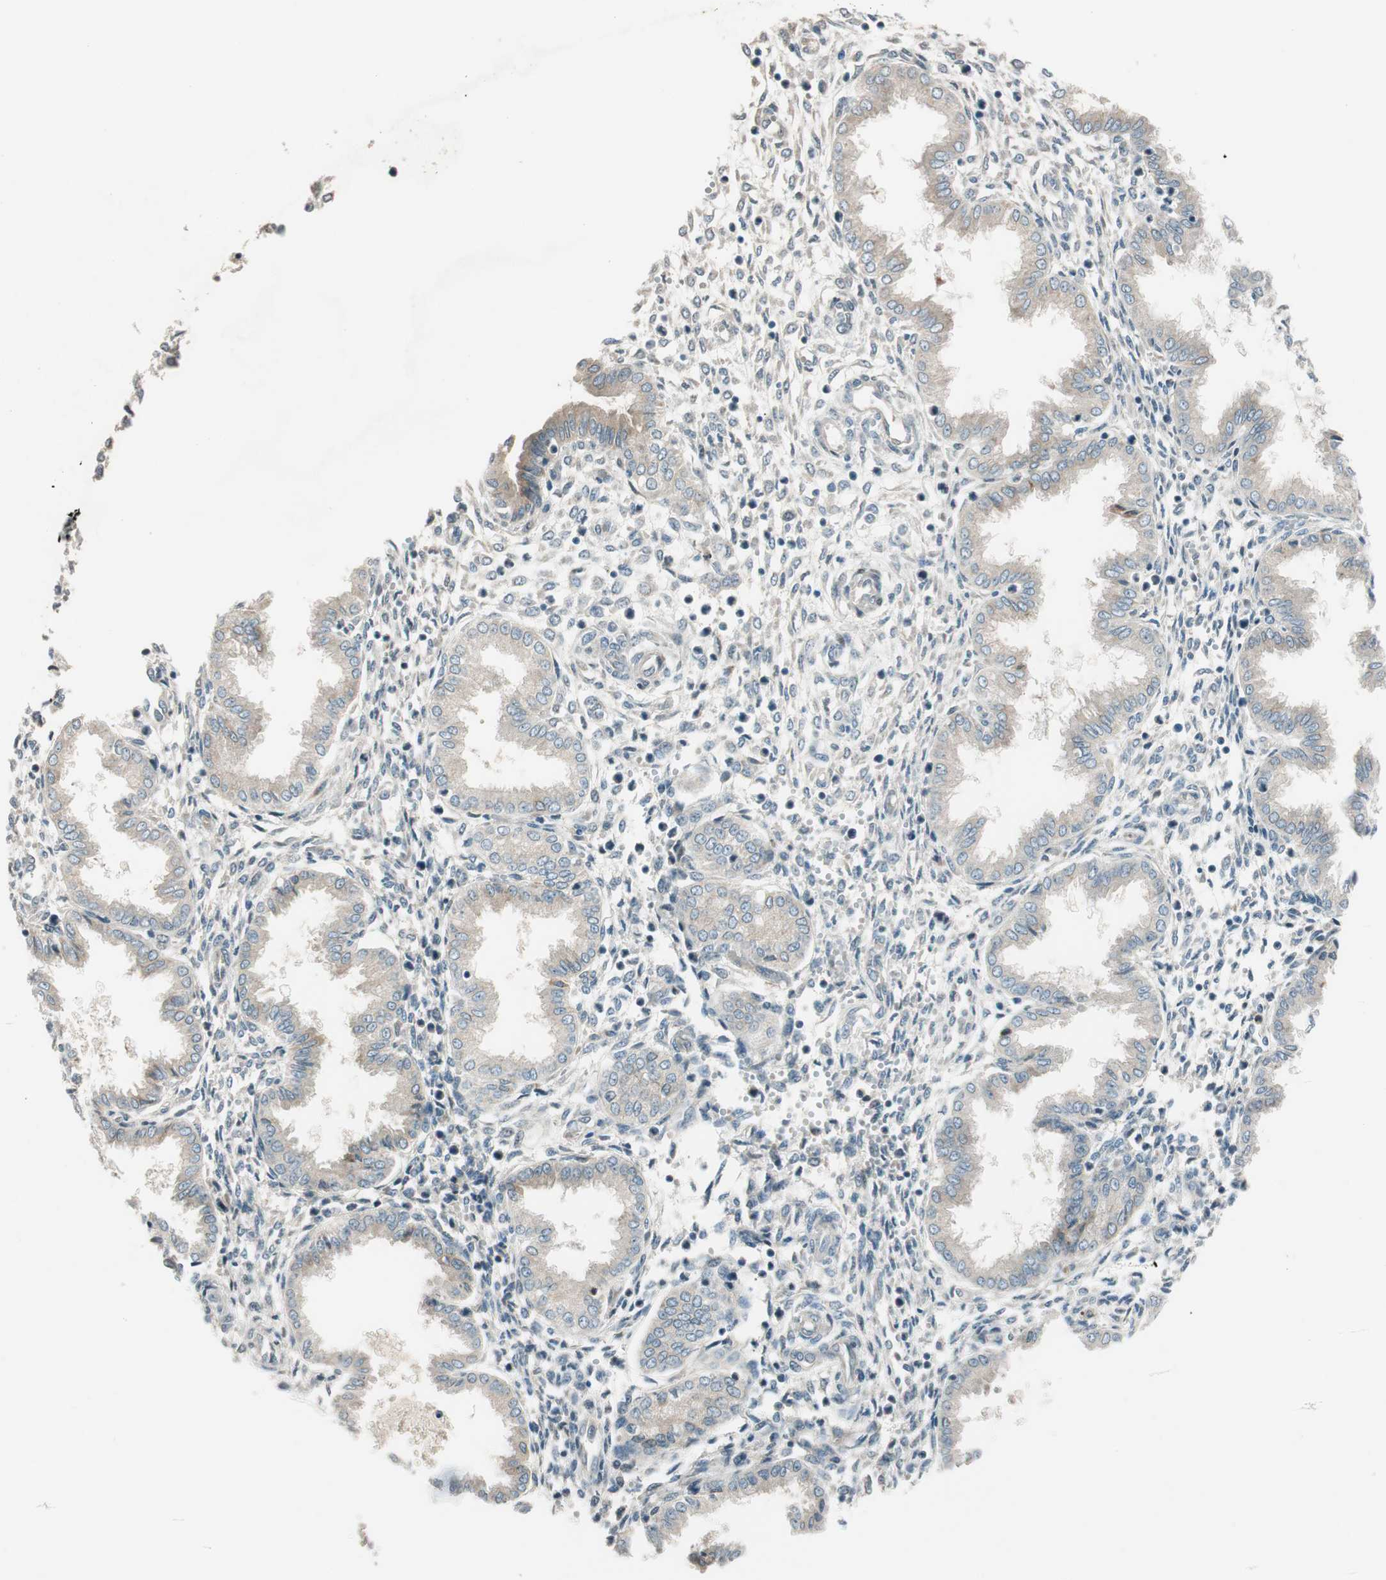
{"staining": {"intensity": "weak", "quantity": "<25%", "location": "cytoplasmic/membranous"}, "tissue": "endometrium", "cell_type": "Cells in endometrial stroma", "image_type": "normal", "snomed": [{"axis": "morphology", "description": "Normal tissue, NOS"}, {"axis": "topography", "description": "Endometrium"}], "caption": "The IHC histopathology image has no significant positivity in cells in endometrial stroma of endometrium.", "gene": "CGRRF1", "patient": {"sex": "female", "age": 33}}